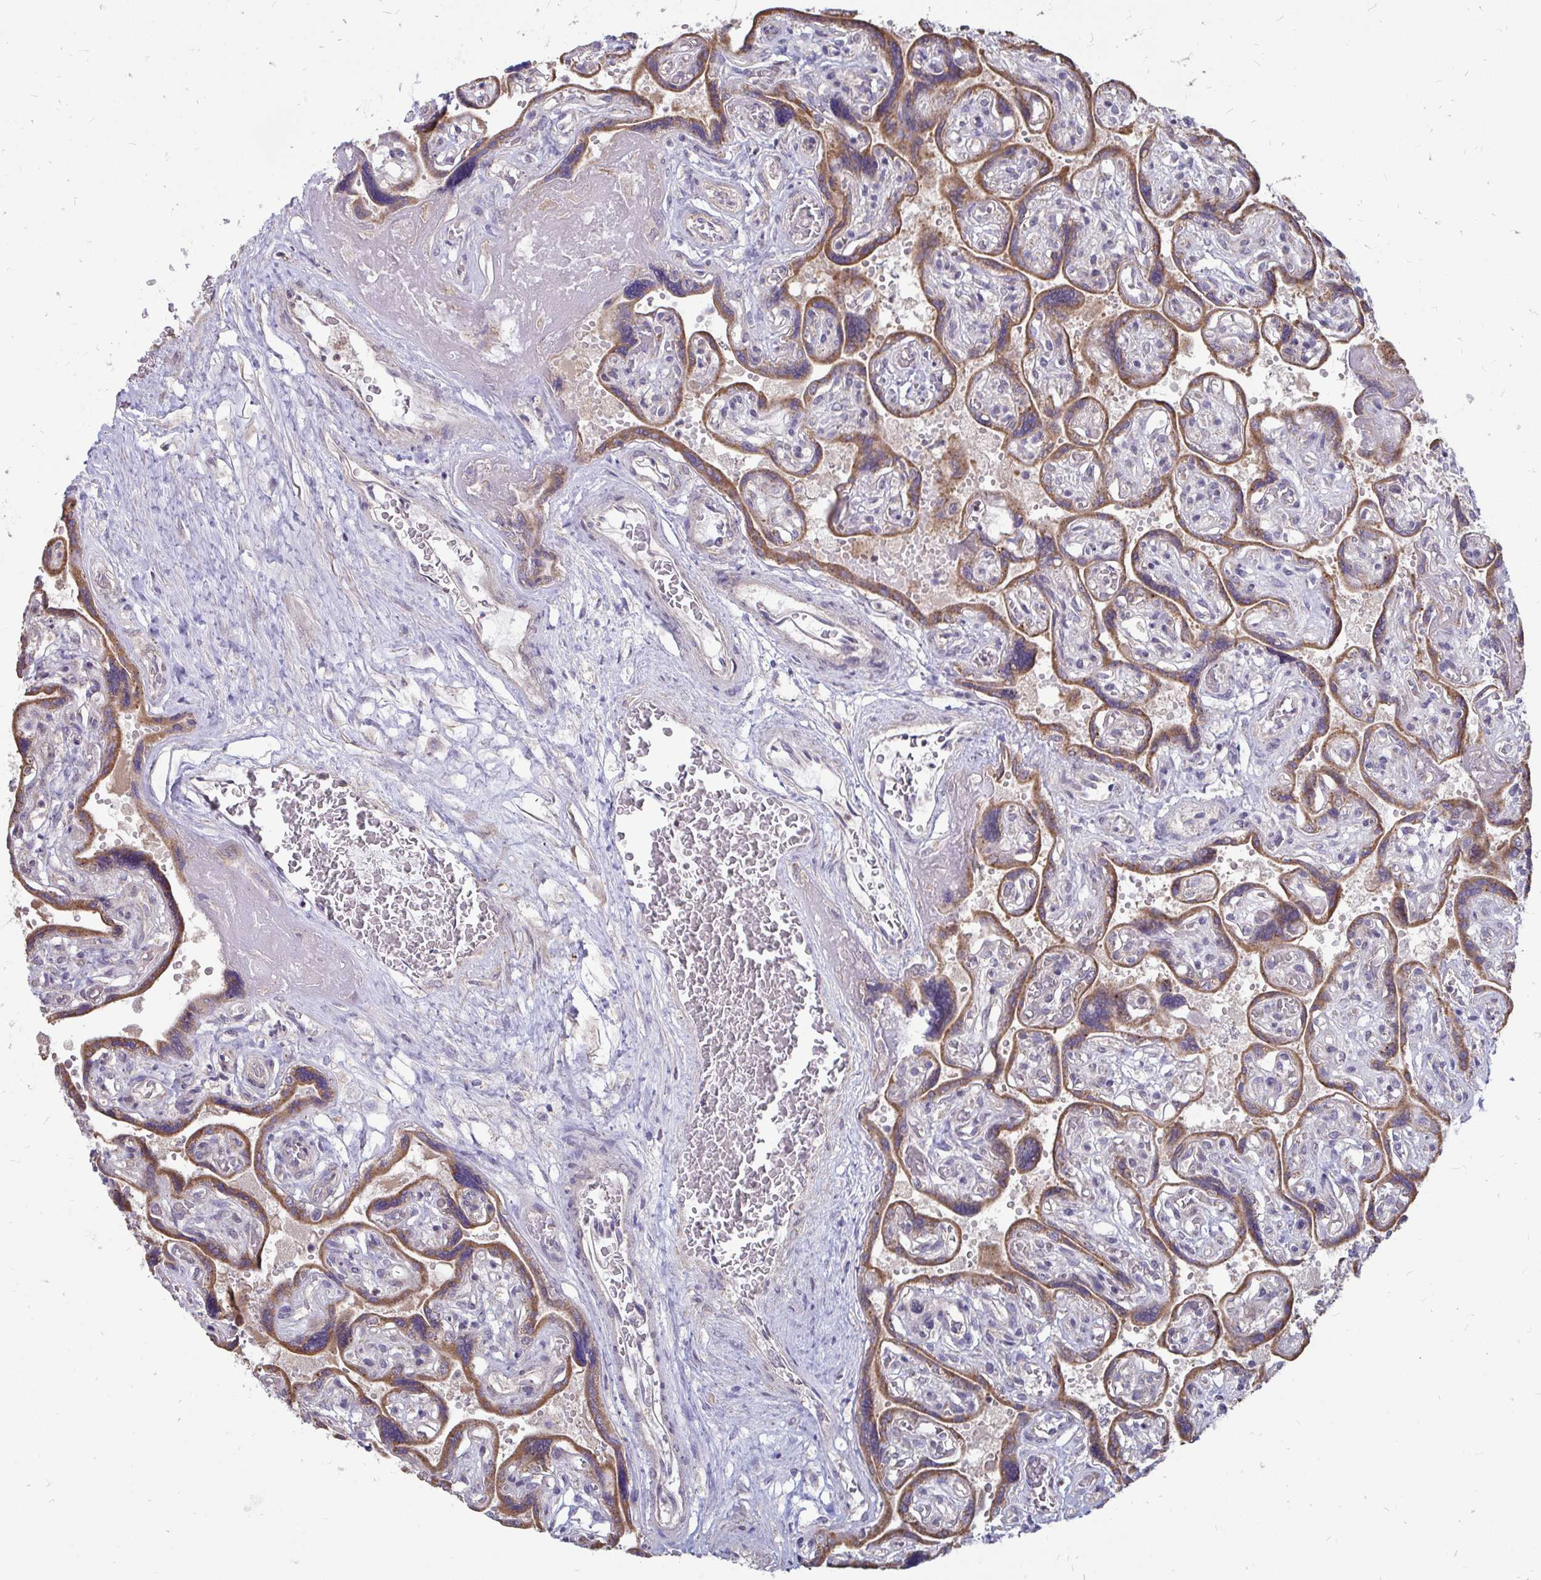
{"staining": {"intensity": "weak", "quantity": "25%-75%", "location": "cytoplasmic/membranous,nuclear"}, "tissue": "placenta", "cell_type": "Decidual cells", "image_type": "normal", "snomed": [{"axis": "morphology", "description": "Normal tissue, NOS"}, {"axis": "topography", "description": "Placenta"}], "caption": "Brown immunohistochemical staining in normal human placenta exhibits weak cytoplasmic/membranous,nuclear expression in approximately 25%-75% of decidual cells. The staining is performed using DAB (3,3'-diaminobenzidine) brown chromogen to label protein expression. The nuclei are counter-stained blue using hematoxylin.", "gene": "DNAJA2", "patient": {"sex": "female", "age": 32}}